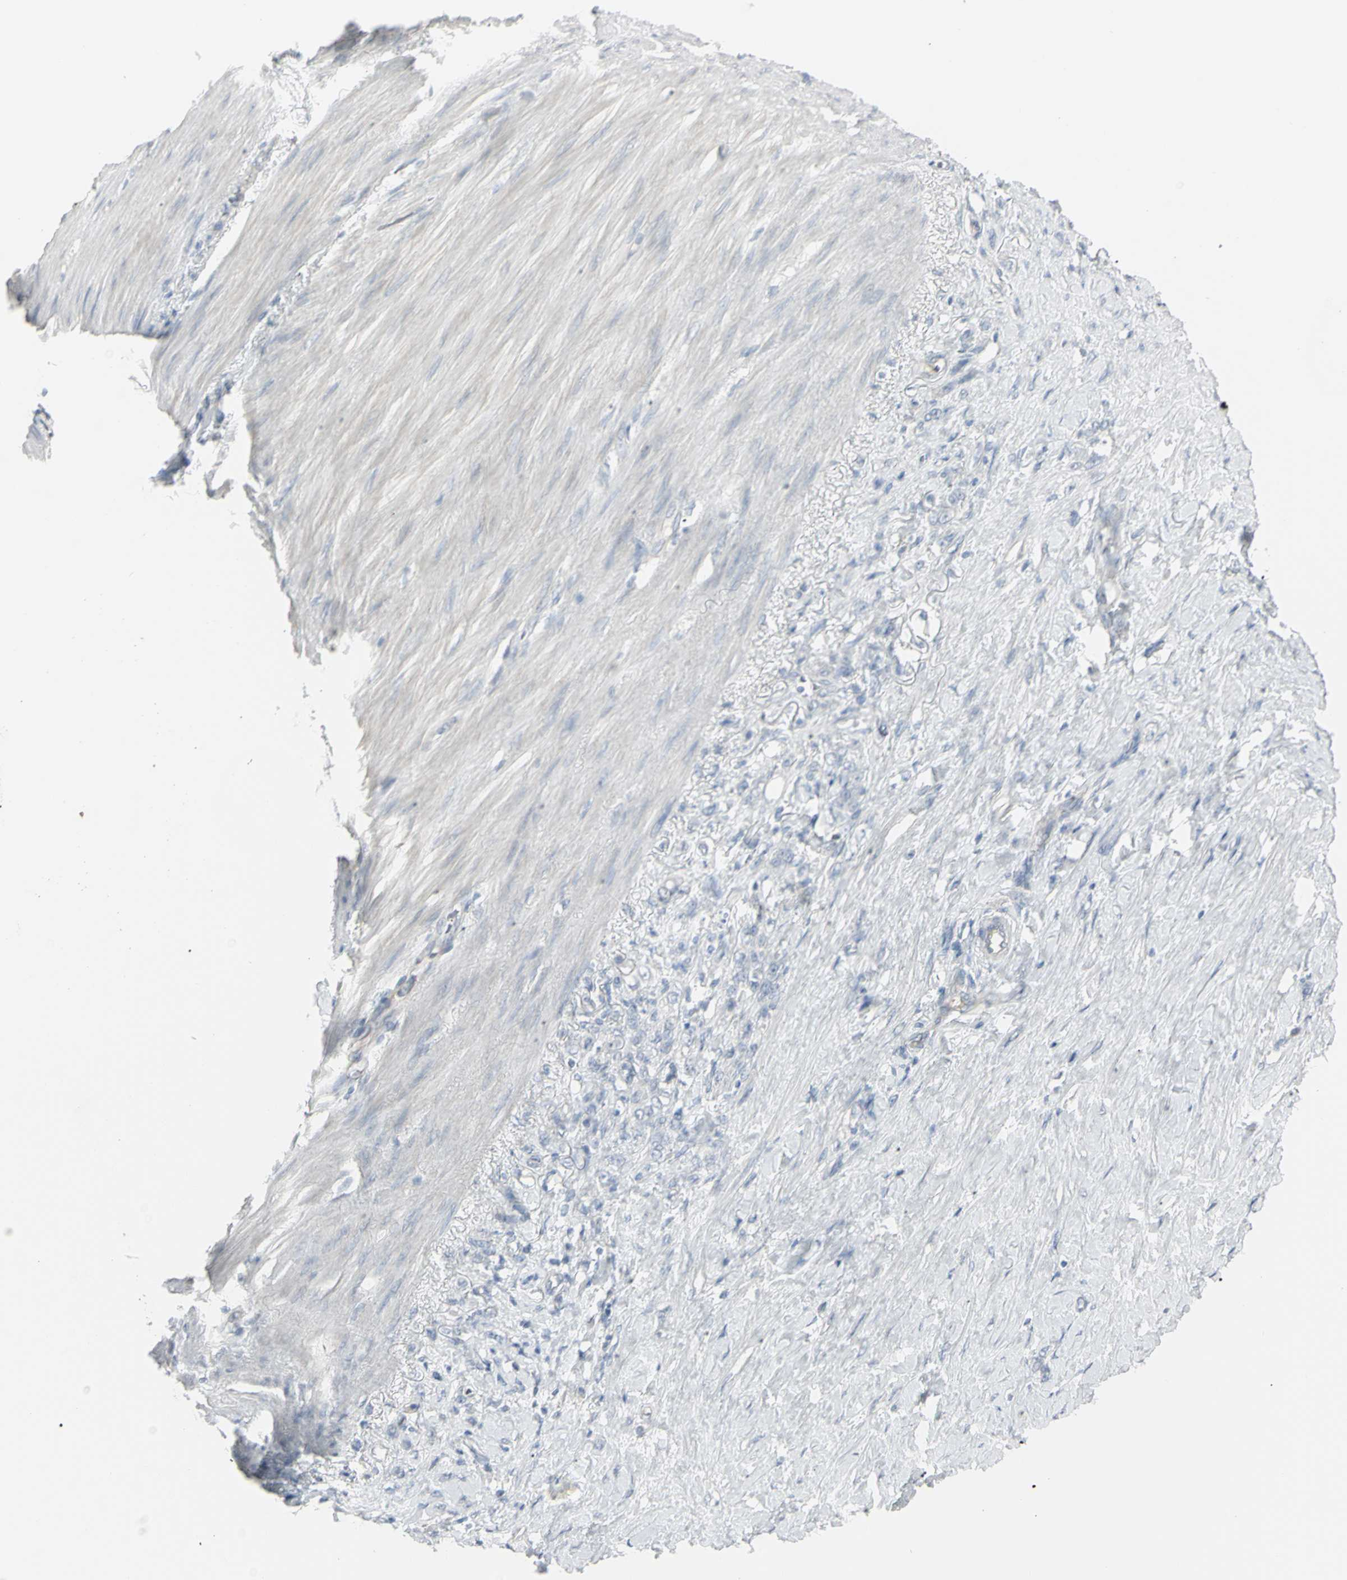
{"staining": {"intensity": "negative", "quantity": "none", "location": "none"}, "tissue": "stomach cancer", "cell_type": "Tumor cells", "image_type": "cancer", "snomed": [{"axis": "morphology", "description": "Adenocarcinoma, NOS"}, {"axis": "topography", "description": "Stomach"}], "caption": "High power microscopy image of an IHC micrograph of stomach adenocarcinoma, revealing no significant staining in tumor cells. The staining was performed using DAB (3,3'-diaminobenzidine) to visualize the protein expression in brown, while the nuclei were stained in blue with hematoxylin (Magnification: 20x).", "gene": "PIP", "patient": {"sex": "male", "age": 82}}